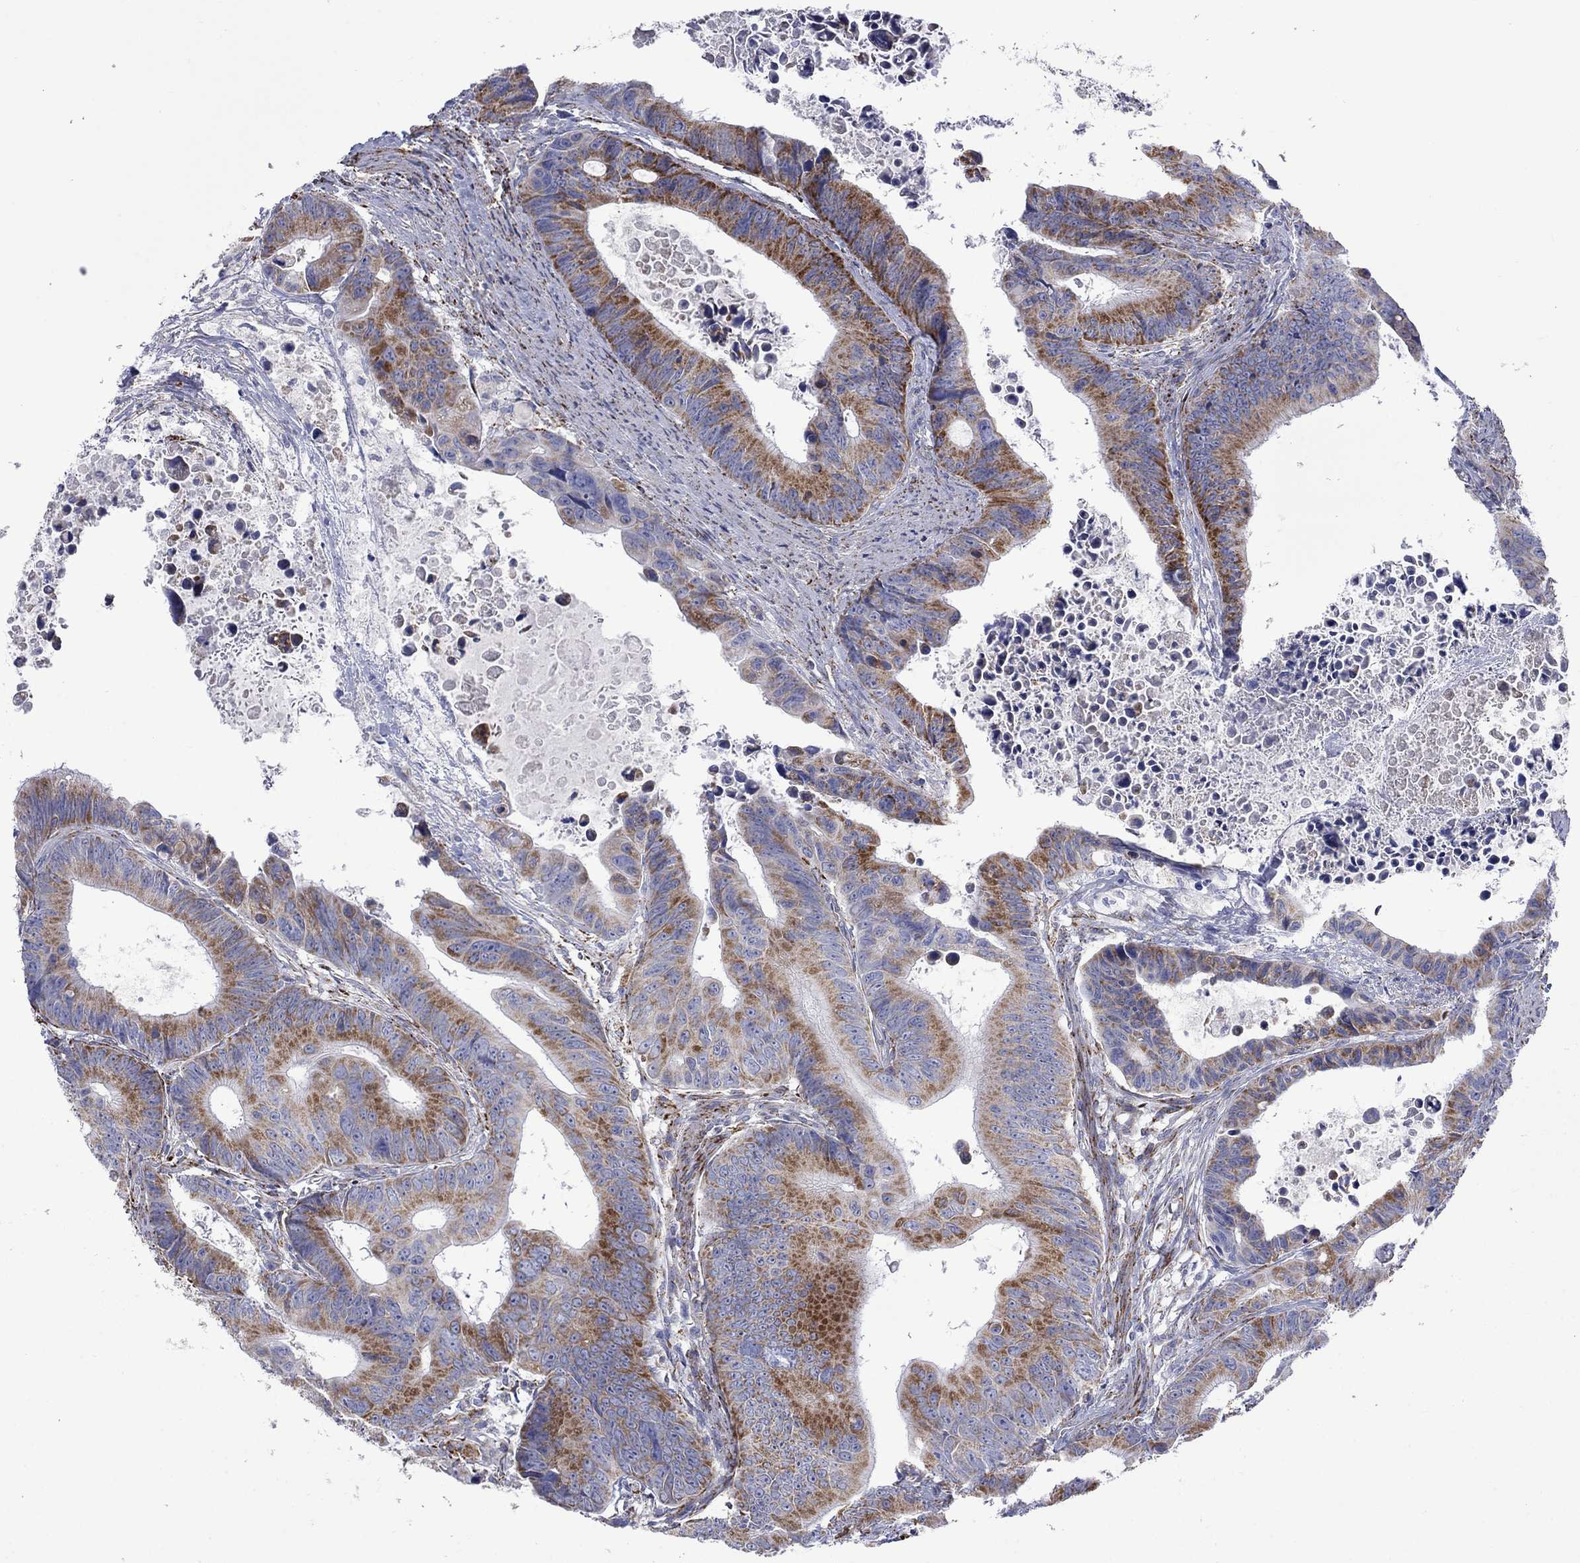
{"staining": {"intensity": "strong", "quantity": "25%-75%", "location": "cytoplasmic/membranous"}, "tissue": "colorectal cancer", "cell_type": "Tumor cells", "image_type": "cancer", "snomed": [{"axis": "morphology", "description": "Adenocarcinoma, NOS"}, {"axis": "topography", "description": "Colon"}], "caption": "This micrograph shows IHC staining of adenocarcinoma (colorectal), with high strong cytoplasmic/membranous staining in approximately 25%-75% of tumor cells.", "gene": "CISD1", "patient": {"sex": "female", "age": 87}}